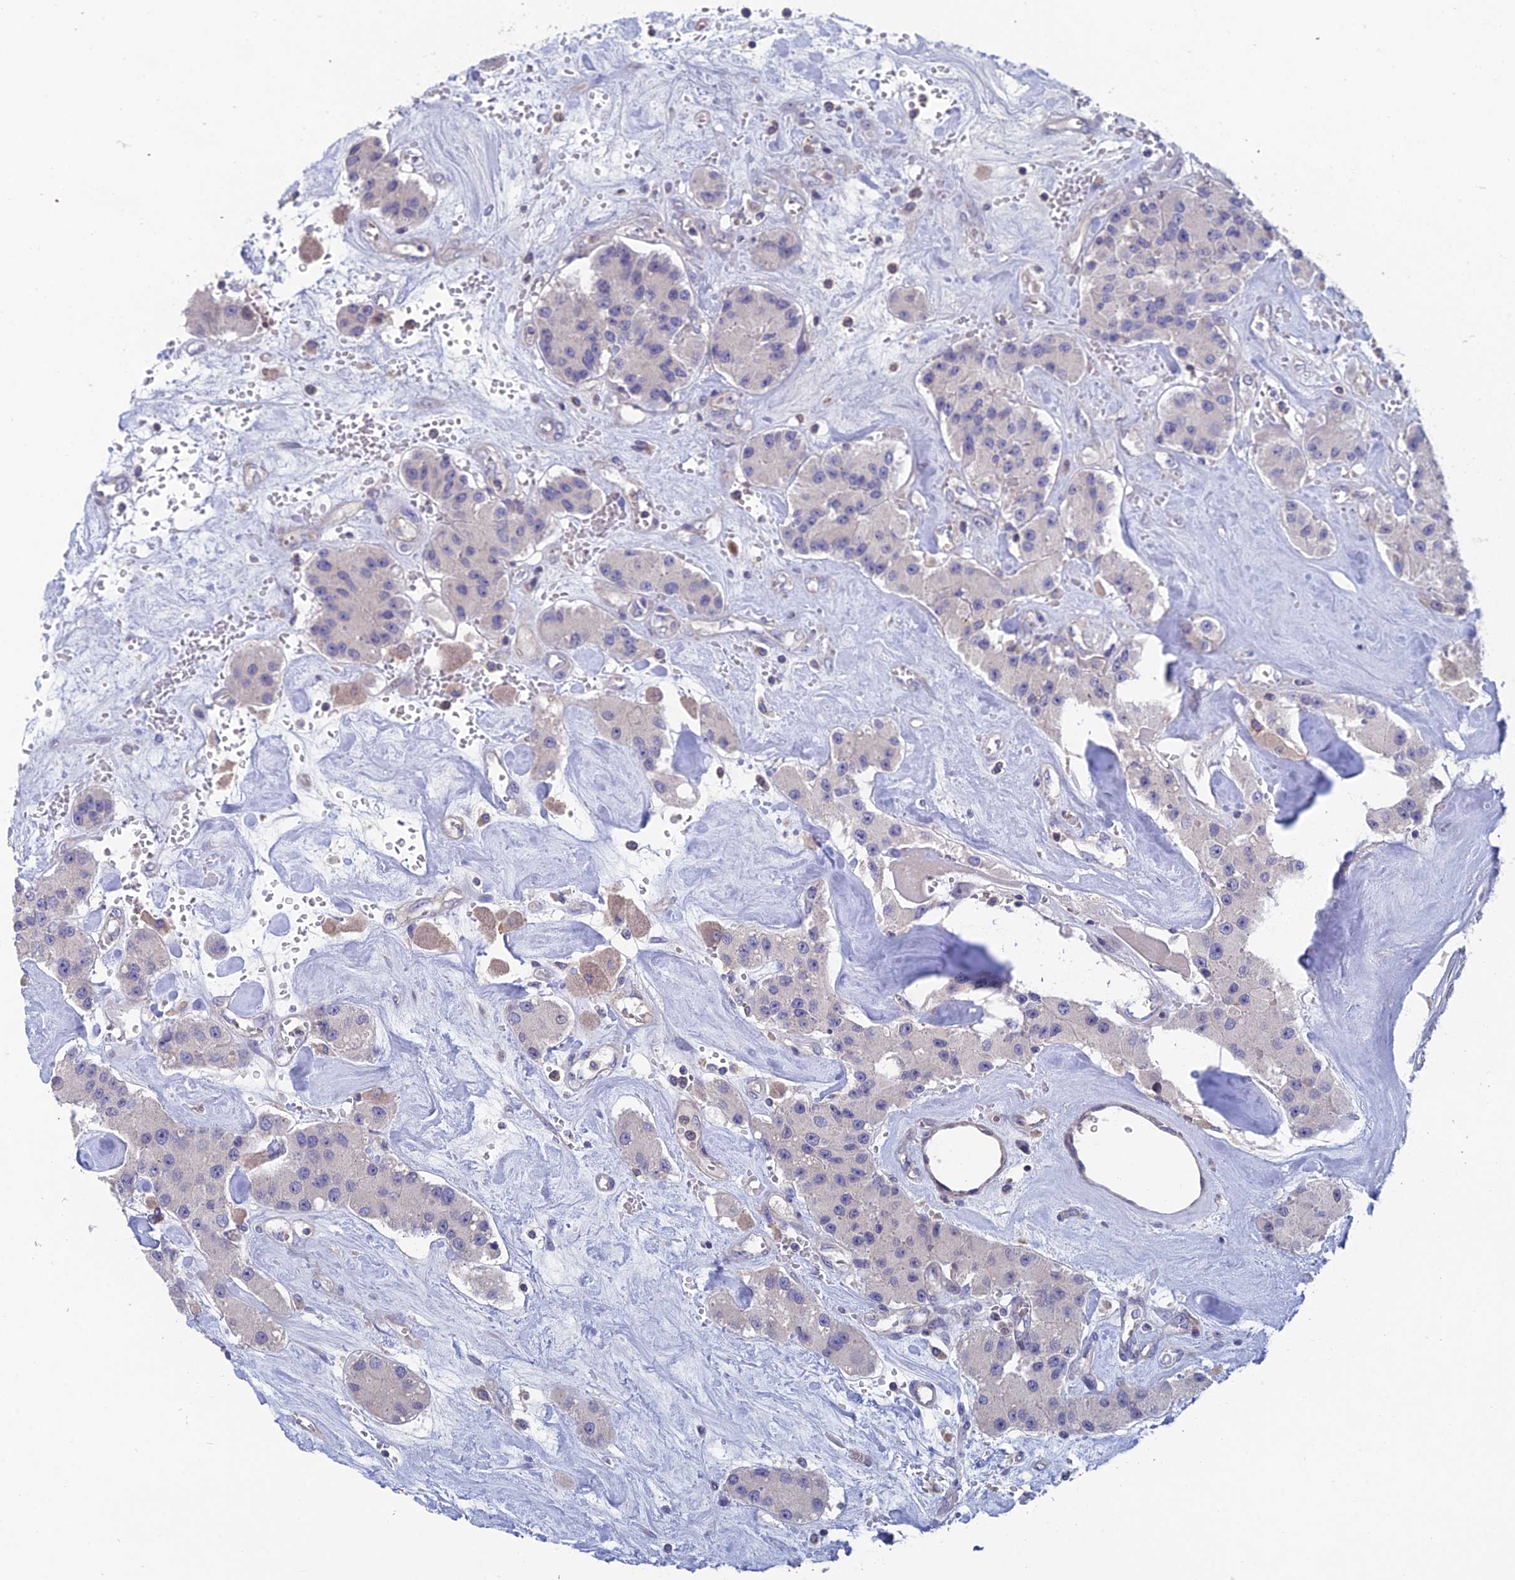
{"staining": {"intensity": "negative", "quantity": "none", "location": "none"}, "tissue": "carcinoid", "cell_type": "Tumor cells", "image_type": "cancer", "snomed": [{"axis": "morphology", "description": "Carcinoid, malignant, NOS"}, {"axis": "topography", "description": "Pancreas"}], "caption": "This is an immunohistochemistry (IHC) histopathology image of carcinoid (malignant). There is no positivity in tumor cells.", "gene": "USP37", "patient": {"sex": "male", "age": 41}}